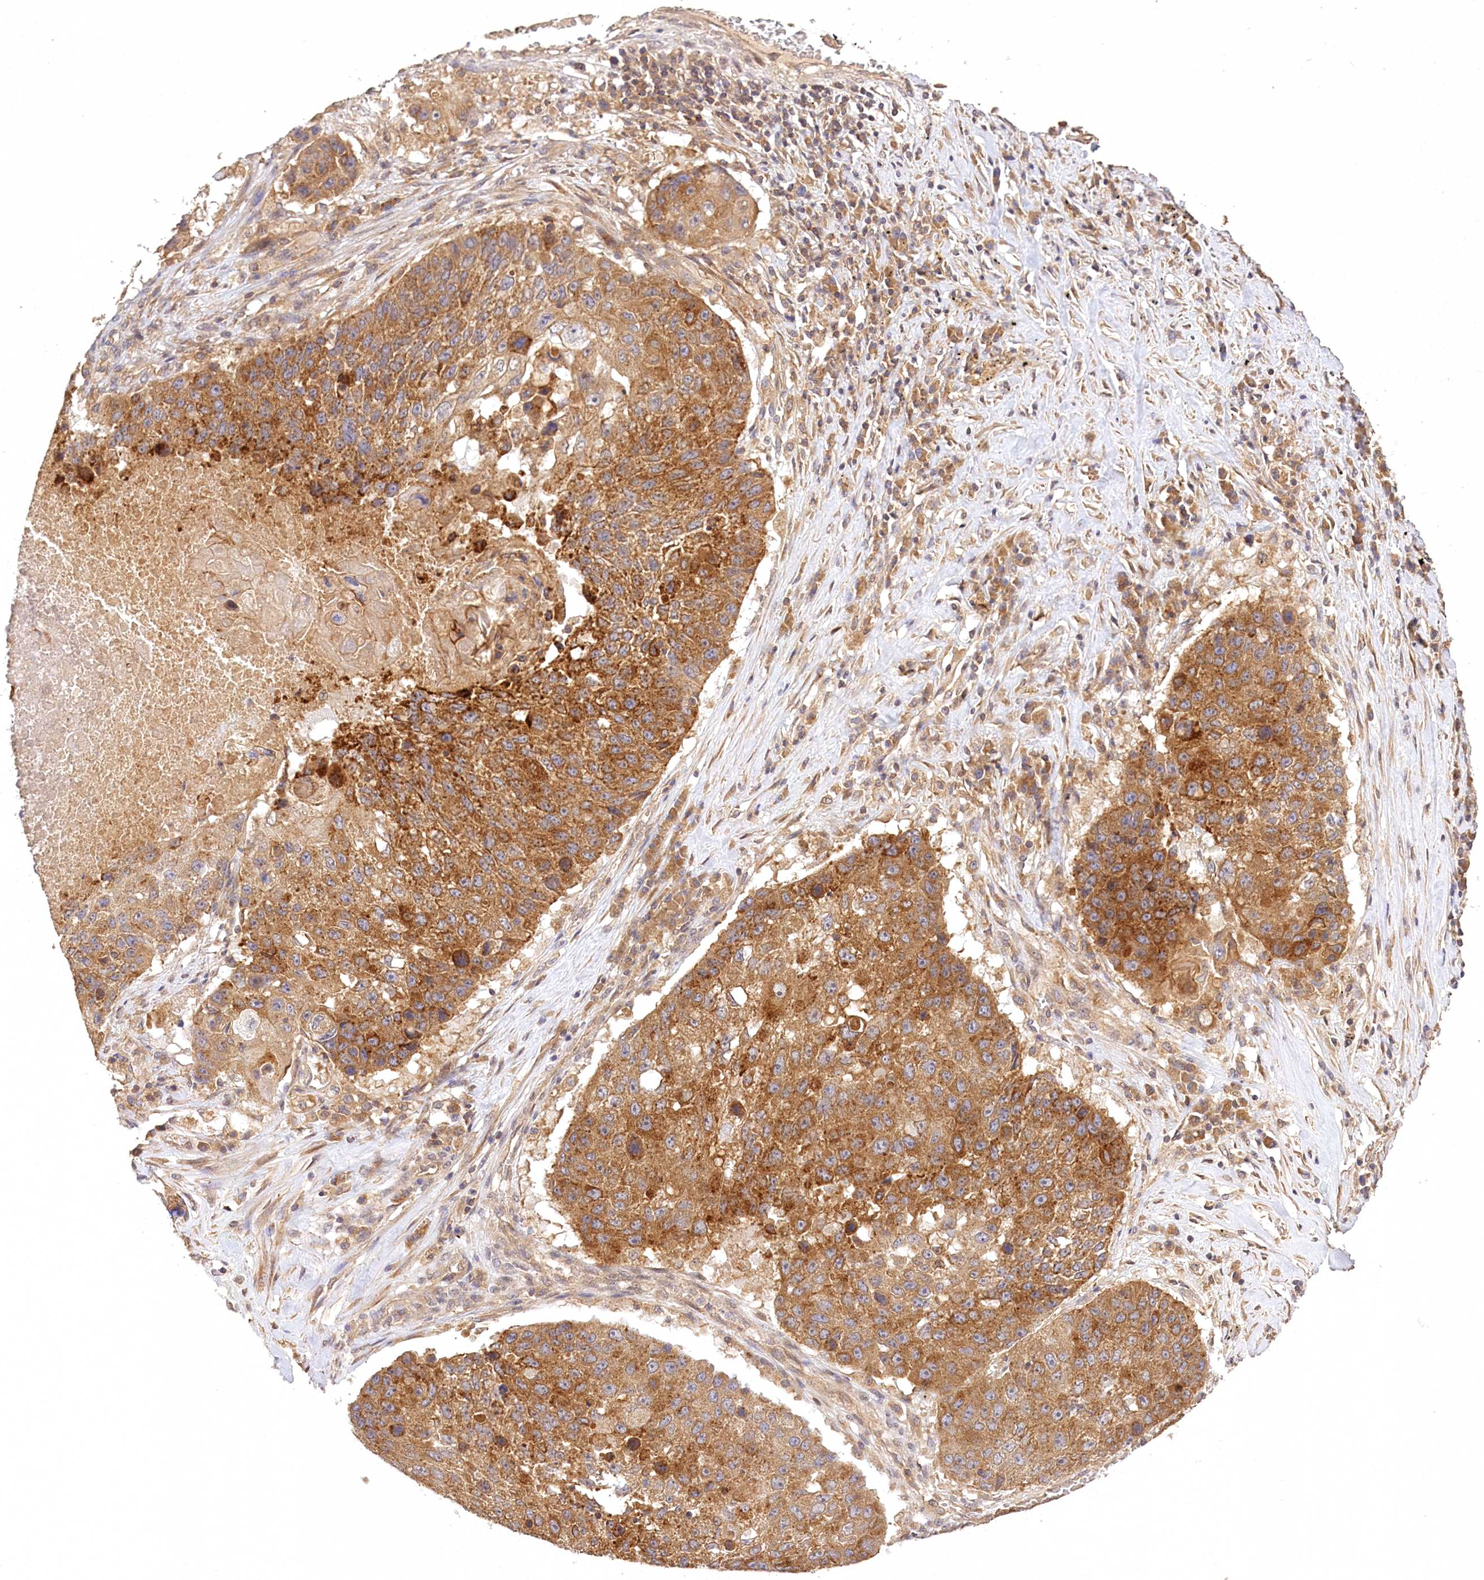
{"staining": {"intensity": "moderate", "quantity": ">75%", "location": "cytoplasmic/membranous"}, "tissue": "lung cancer", "cell_type": "Tumor cells", "image_type": "cancer", "snomed": [{"axis": "morphology", "description": "Squamous cell carcinoma, NOS"}, {"axis": "topography", "description": "Lung"}], "caption": "Human squamous cell carcinoma (lung) stained for a protein (brown) shows moderate cytoplasmic/membranous positive expression in about >75% of tumor cells.", "gene": "LSS", "patient": {"sex": "male", "age": 61}}